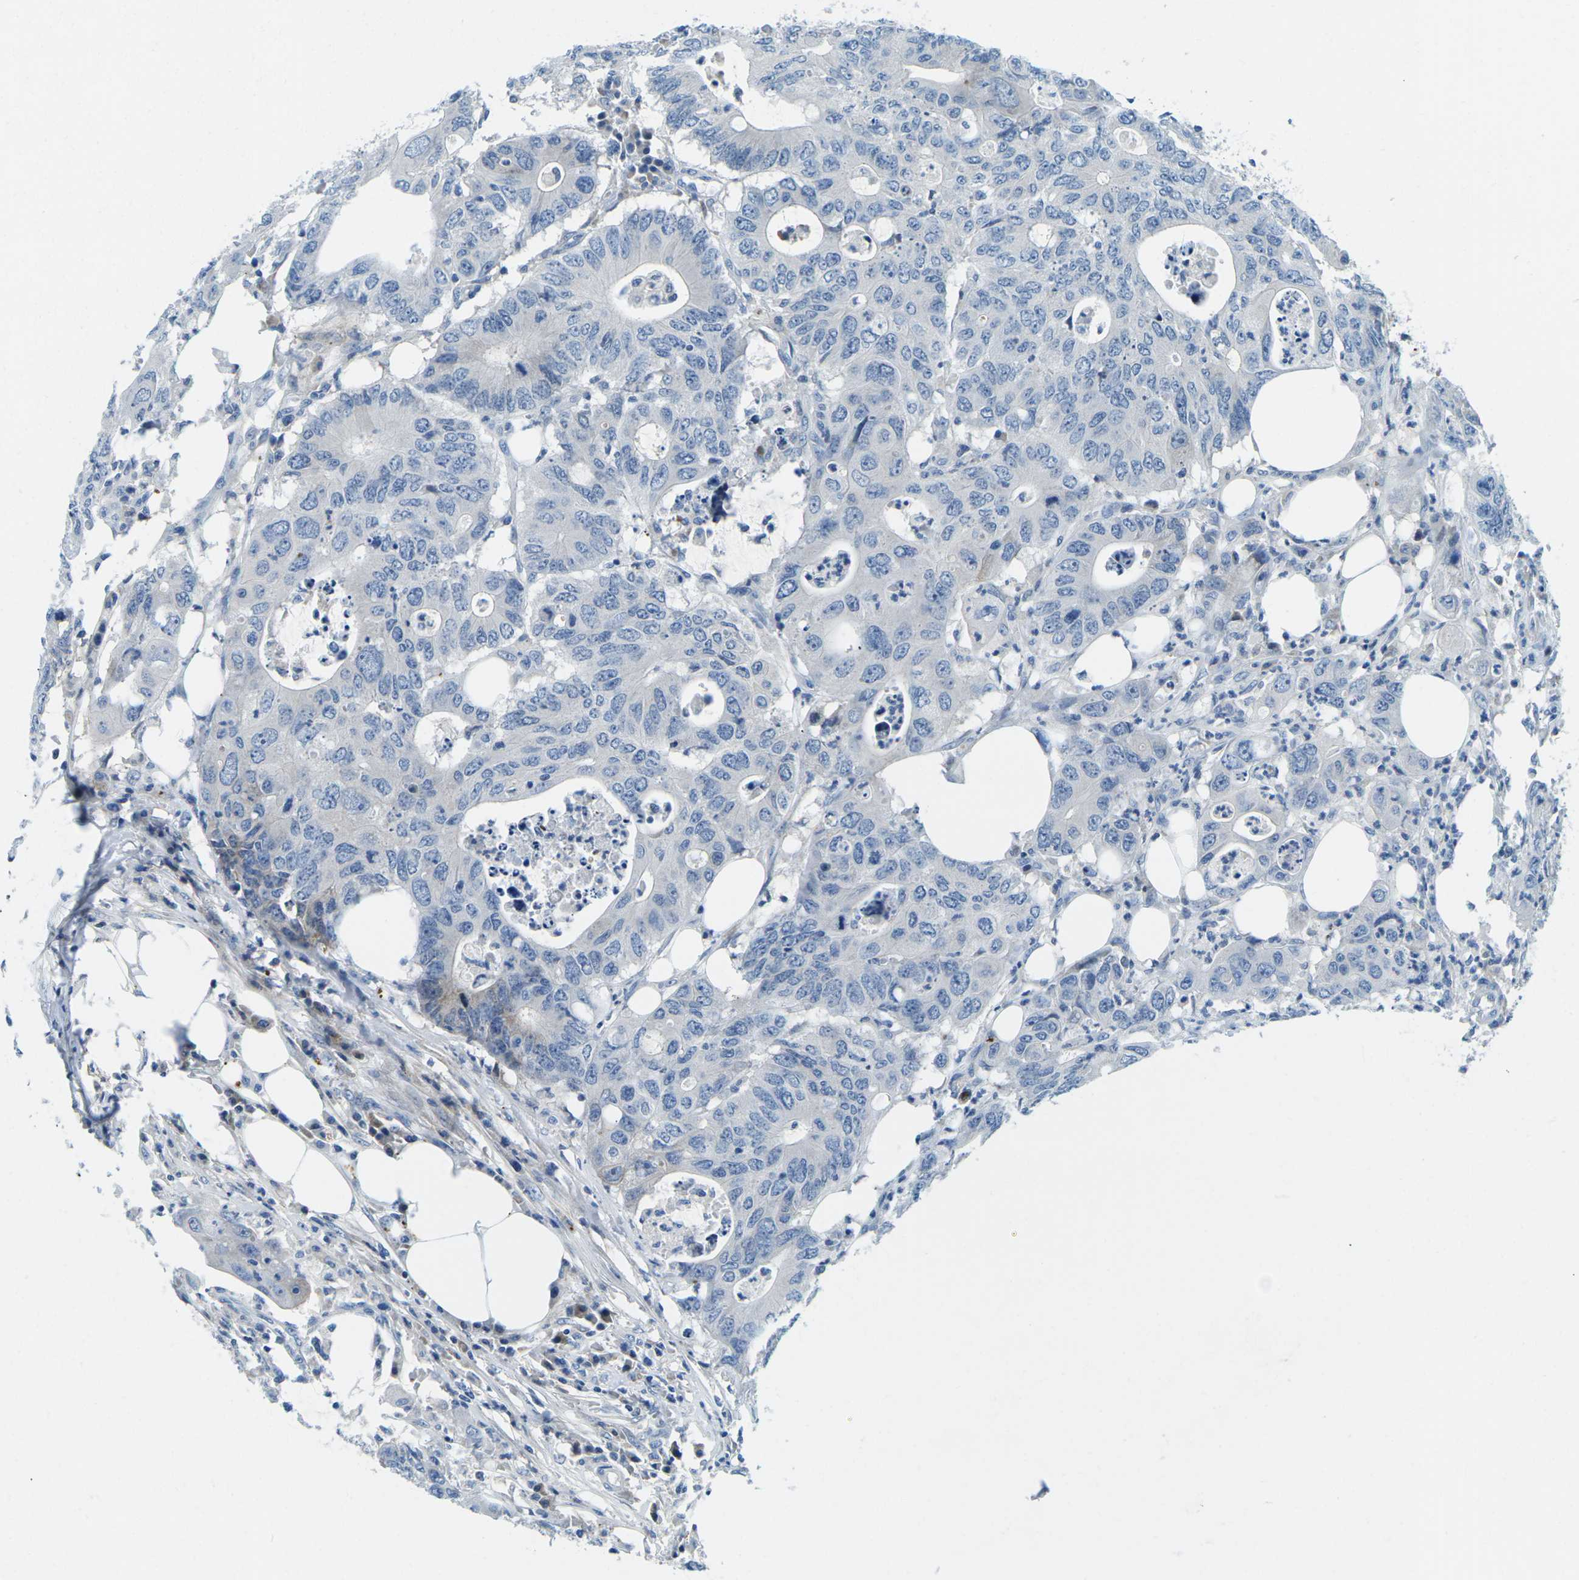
{"staining": {"intensity": "negative", "quantity": "none", "location": "none"}, "tissue": "colorectal cancer", "cell_type": "Tumor cells", "image_type": "cancer", "snomed": [{"axis": "morphology", "description": "Adenocarcinoma, NOS"}, {"axis": "topography", "description": "Colon"}], "caption": "Immunohistochemical staining of human colorectal cancer (adenocarcinoma) reveals no significant staining in tumor cells.", "gene": "CFB", "patient": {"sex": "male", "age": 71}}